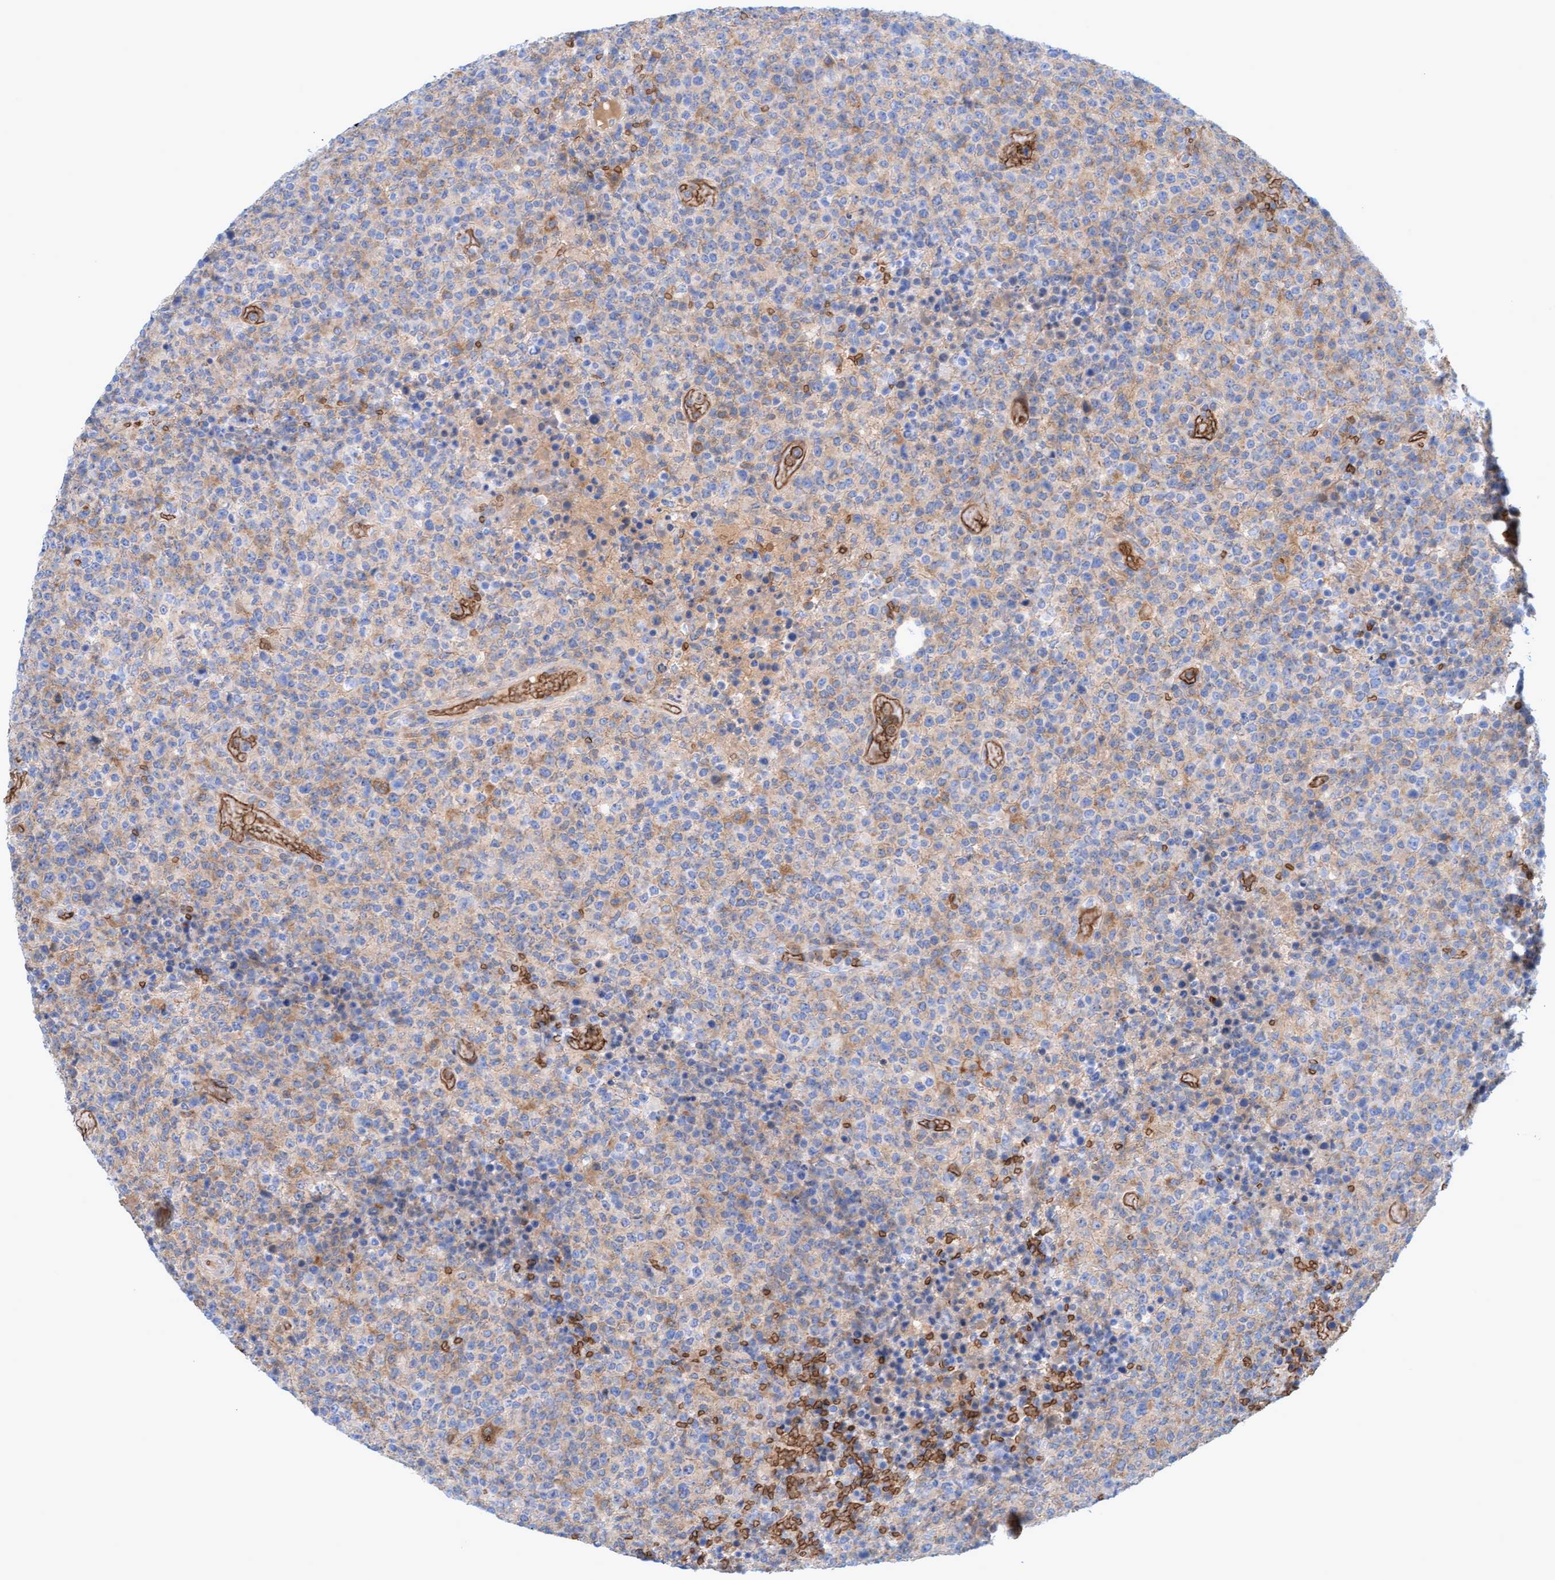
{"staining": {"intensity": "weak", "quantity": "25%-75%", "location": "cytoplasmic/membranous"}, "tissue": "lymphoma", "cell_type": "Tumor cells", "image_type": "cancer", "snomed": [{"axis": "morphology", "description": "Malignant lymphoma, non-Hodgkin's type, High grade"}, {"axis": "topography", "description": "Lymph node"}], "caption": "A photomicrograph showing weak cytoplasmic/membranous positivity in about 25%-75% of tumor cells in lymphoma, as visualized by brown immunohistochemical staining.", "gene": "SPEM2", "patient": {"sex": "male", "age": 13}}